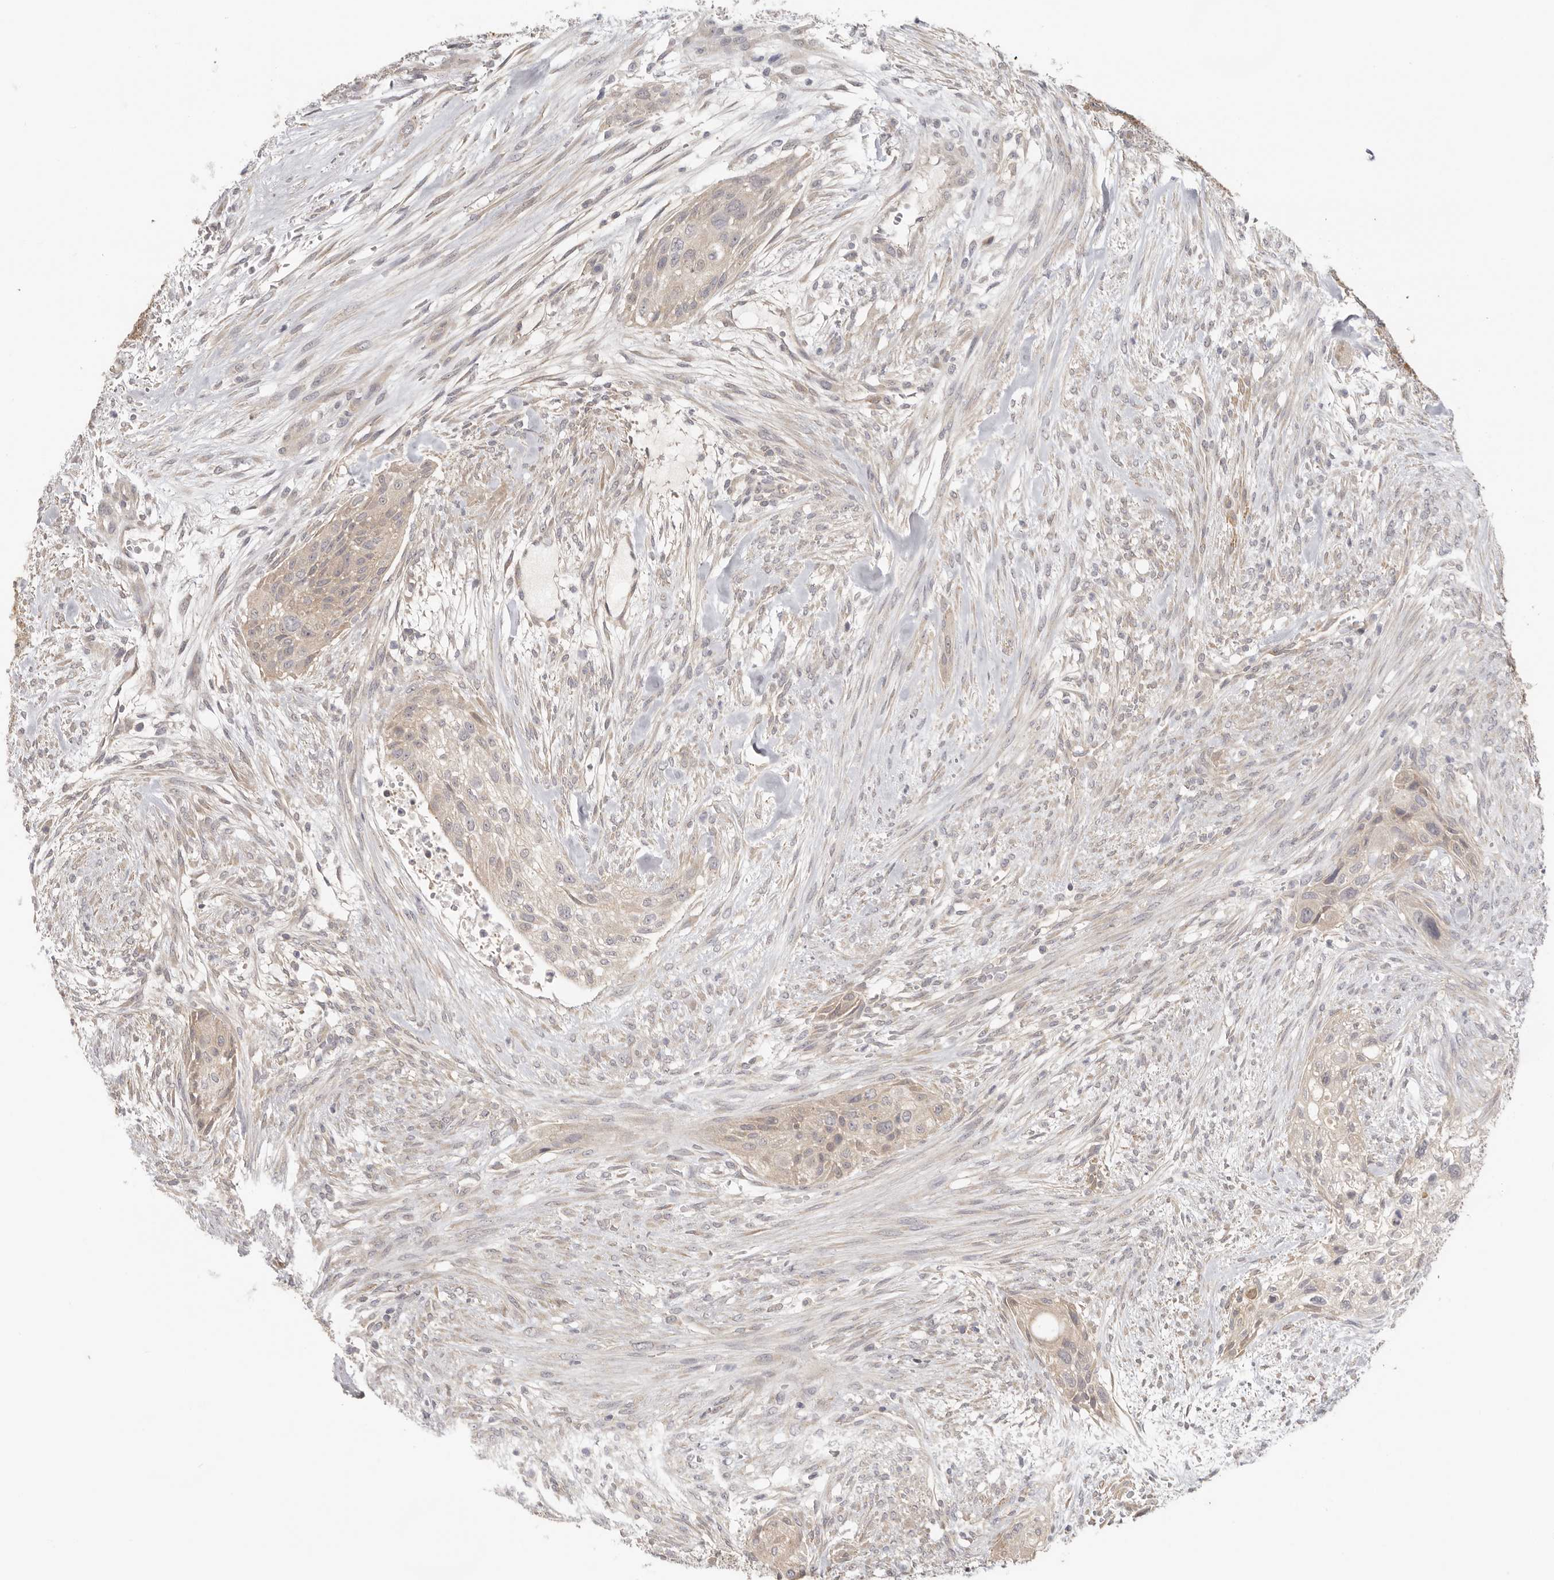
{"staining": {"intensity": "weak", "quantity": "<25%", "location": "cytoplasmic/membranous"}, "tissue": "urothelial cancer", "cell_type": "Tumor cells", "image_type": "cancer", "snomed": [{"axis": "morphology", "description": "Urothelial carcinoma, High grade"}, {"axis": "topography", "description": "Urinary bladder"}], "caption": "This is an immunohistochemistry image of urothelial cancer. There is no expression in tumor cells.", "gene": "AHDC1", "patient": {"sex": "male", "age": 35}}